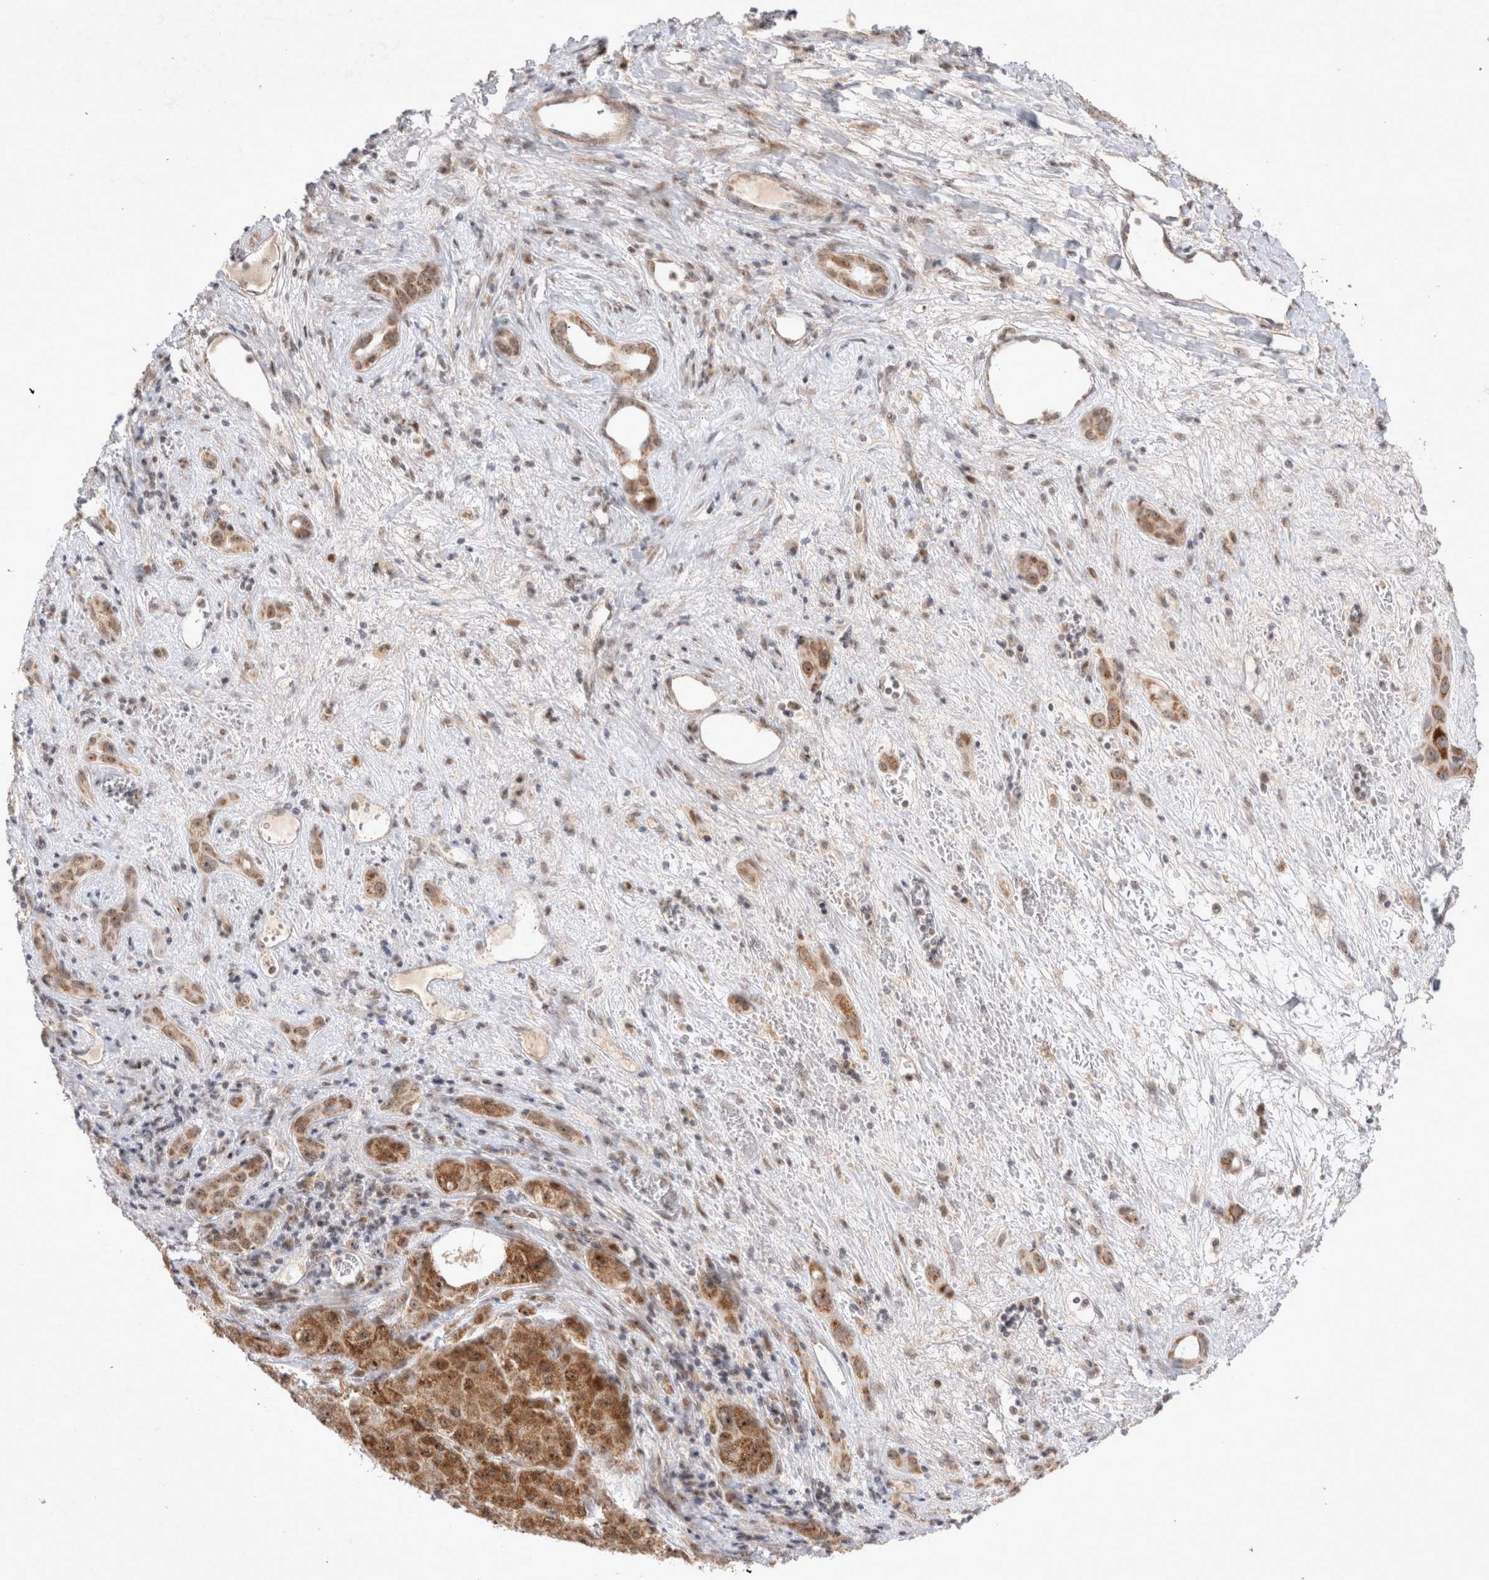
{"staining": {"intensity": "moderate", "quantity": ">75%", "location": "cytoplasmic/membranous,nuclear"}, "tissue": "liver cancer", "cell_type": "Tumor cells", "image_type": "cancer", "snomed": [{"axis": "morphology", "description": "Carcinoma, Hepatocellular, NOS"}, {"axis": "topography", "description": "Liver"}], "caption": "Immunohistochemical staining of human liver hepatocellular carcinoma shows moderate cytoplasmic/membranous and nuclear protein staining in about >75% of tumor cells.", "gene": "MRPL37", "patient": {"sex": "female", "age": 73}}